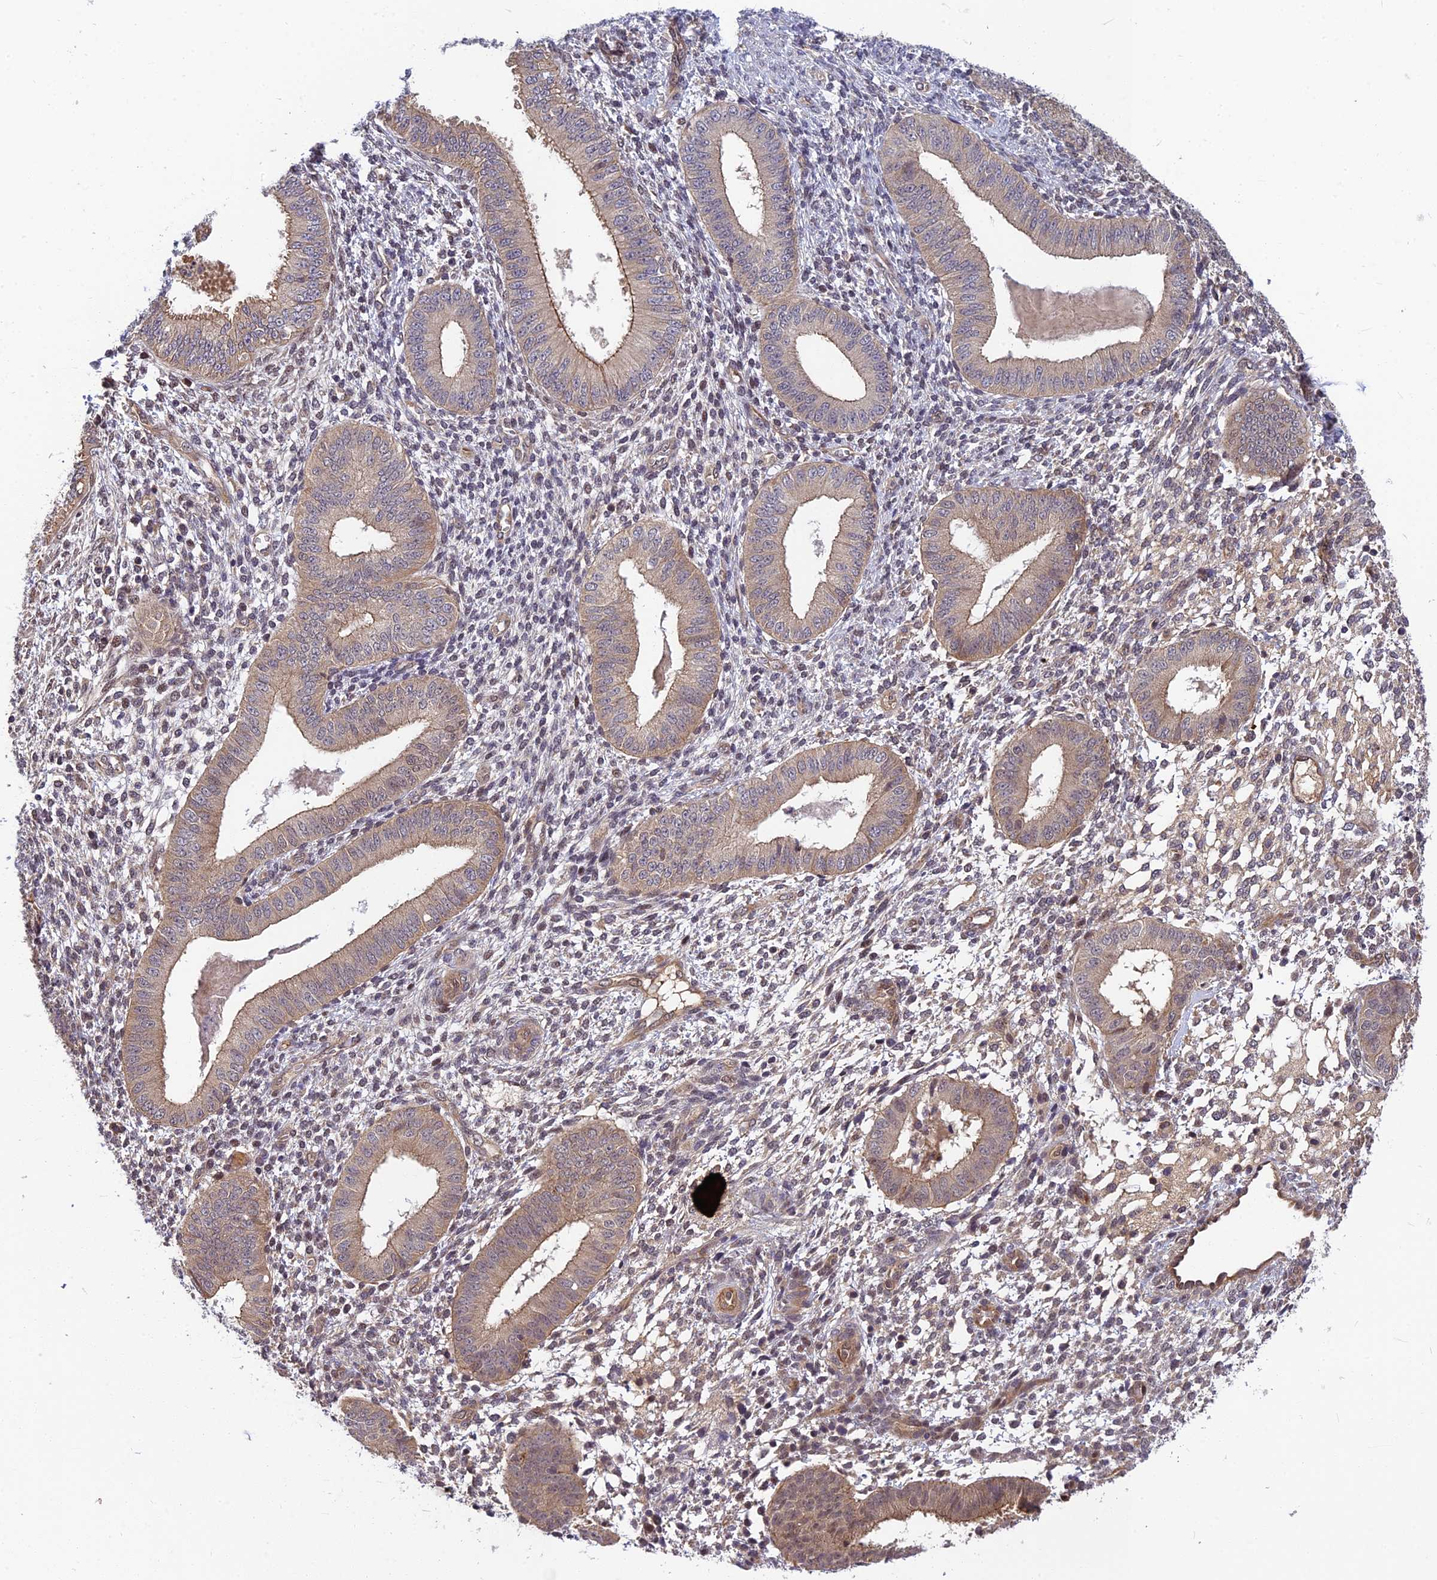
{"staining": {"intensity": "negative", "quantity": "none", "location": "none"}, "tissue": "endometrium", "cell_type": "Cells in endometrial stroma", "image_type": "normal", "snomed": [{"axis": "morphology", "description": "Normal tissue, NOS"}, {"axis": "topography", "description": "Endometrium"}], "caption": "DAB immunohistochemical staining of unremarkable human endometrium shows no significant staining in cells in endometrial stroma. Brightfield microscopy of immunohistochemistry stained with DAB (brown) and hematoxylin (blue), captured at high magnification.", "gene": "PIKFYVE", "patient": {"sex": "female", "age": 49}}